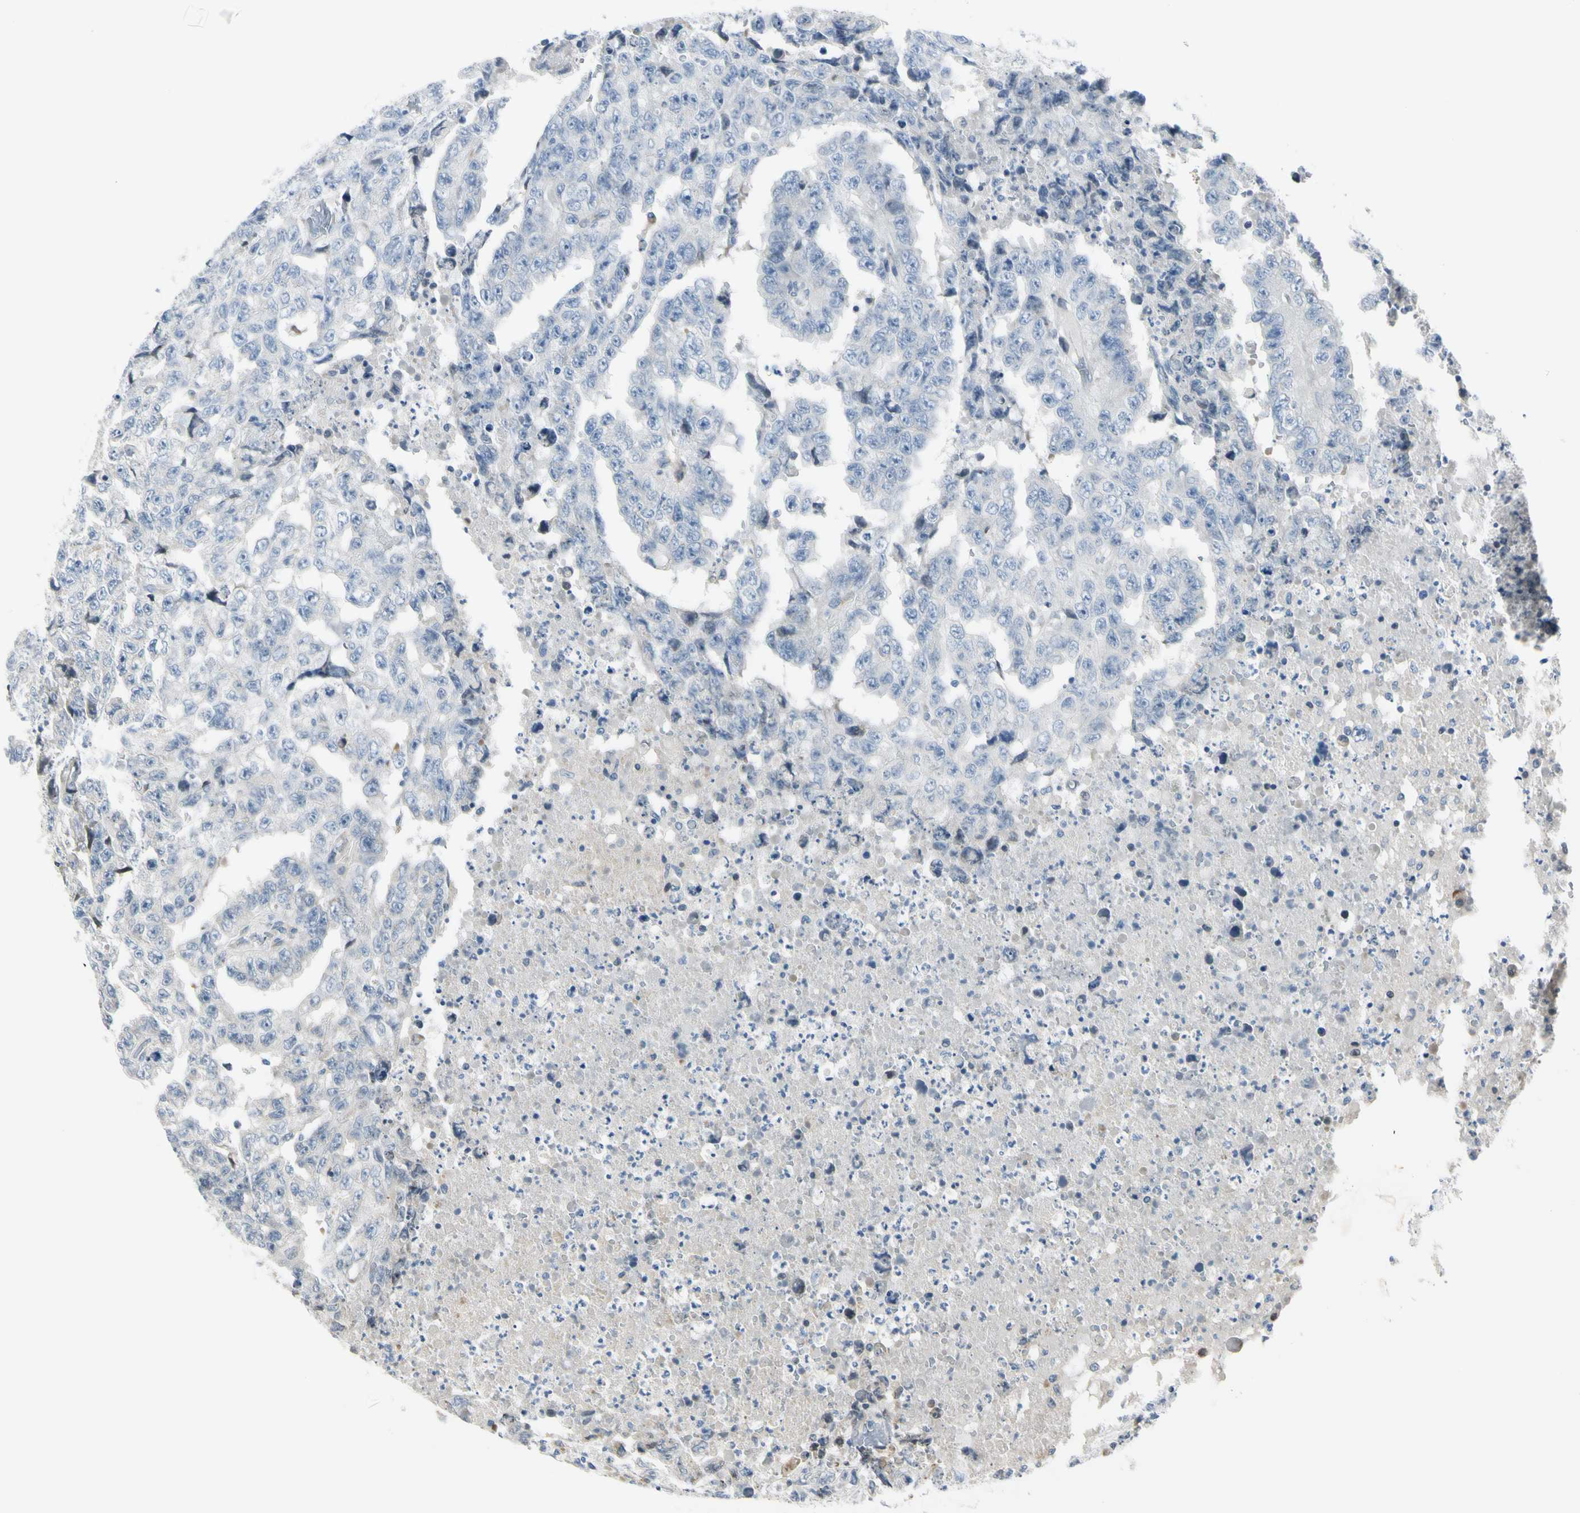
{"staining": {"intensity": "negative", "quantity": "none", "location": "none"}, "tissue": "testis cancer", "cell_type": "Tumor cells", "image_type": "cancer", "snomed": [{"axis": "morphology", "description": "Necrosis, NOS"}, {"axis": "morphology", "description": "Carcinoma, Embryonal, NOS"}, {"axis": "topography", "description": "Testis"}], "caption": "An immunohistochemistry histopathology image of testis cancer is shown. There is no staining in tumor cells of testis cancer.", "gene": "NPDC1", "patient": {"sex": "male", "age": 19}}